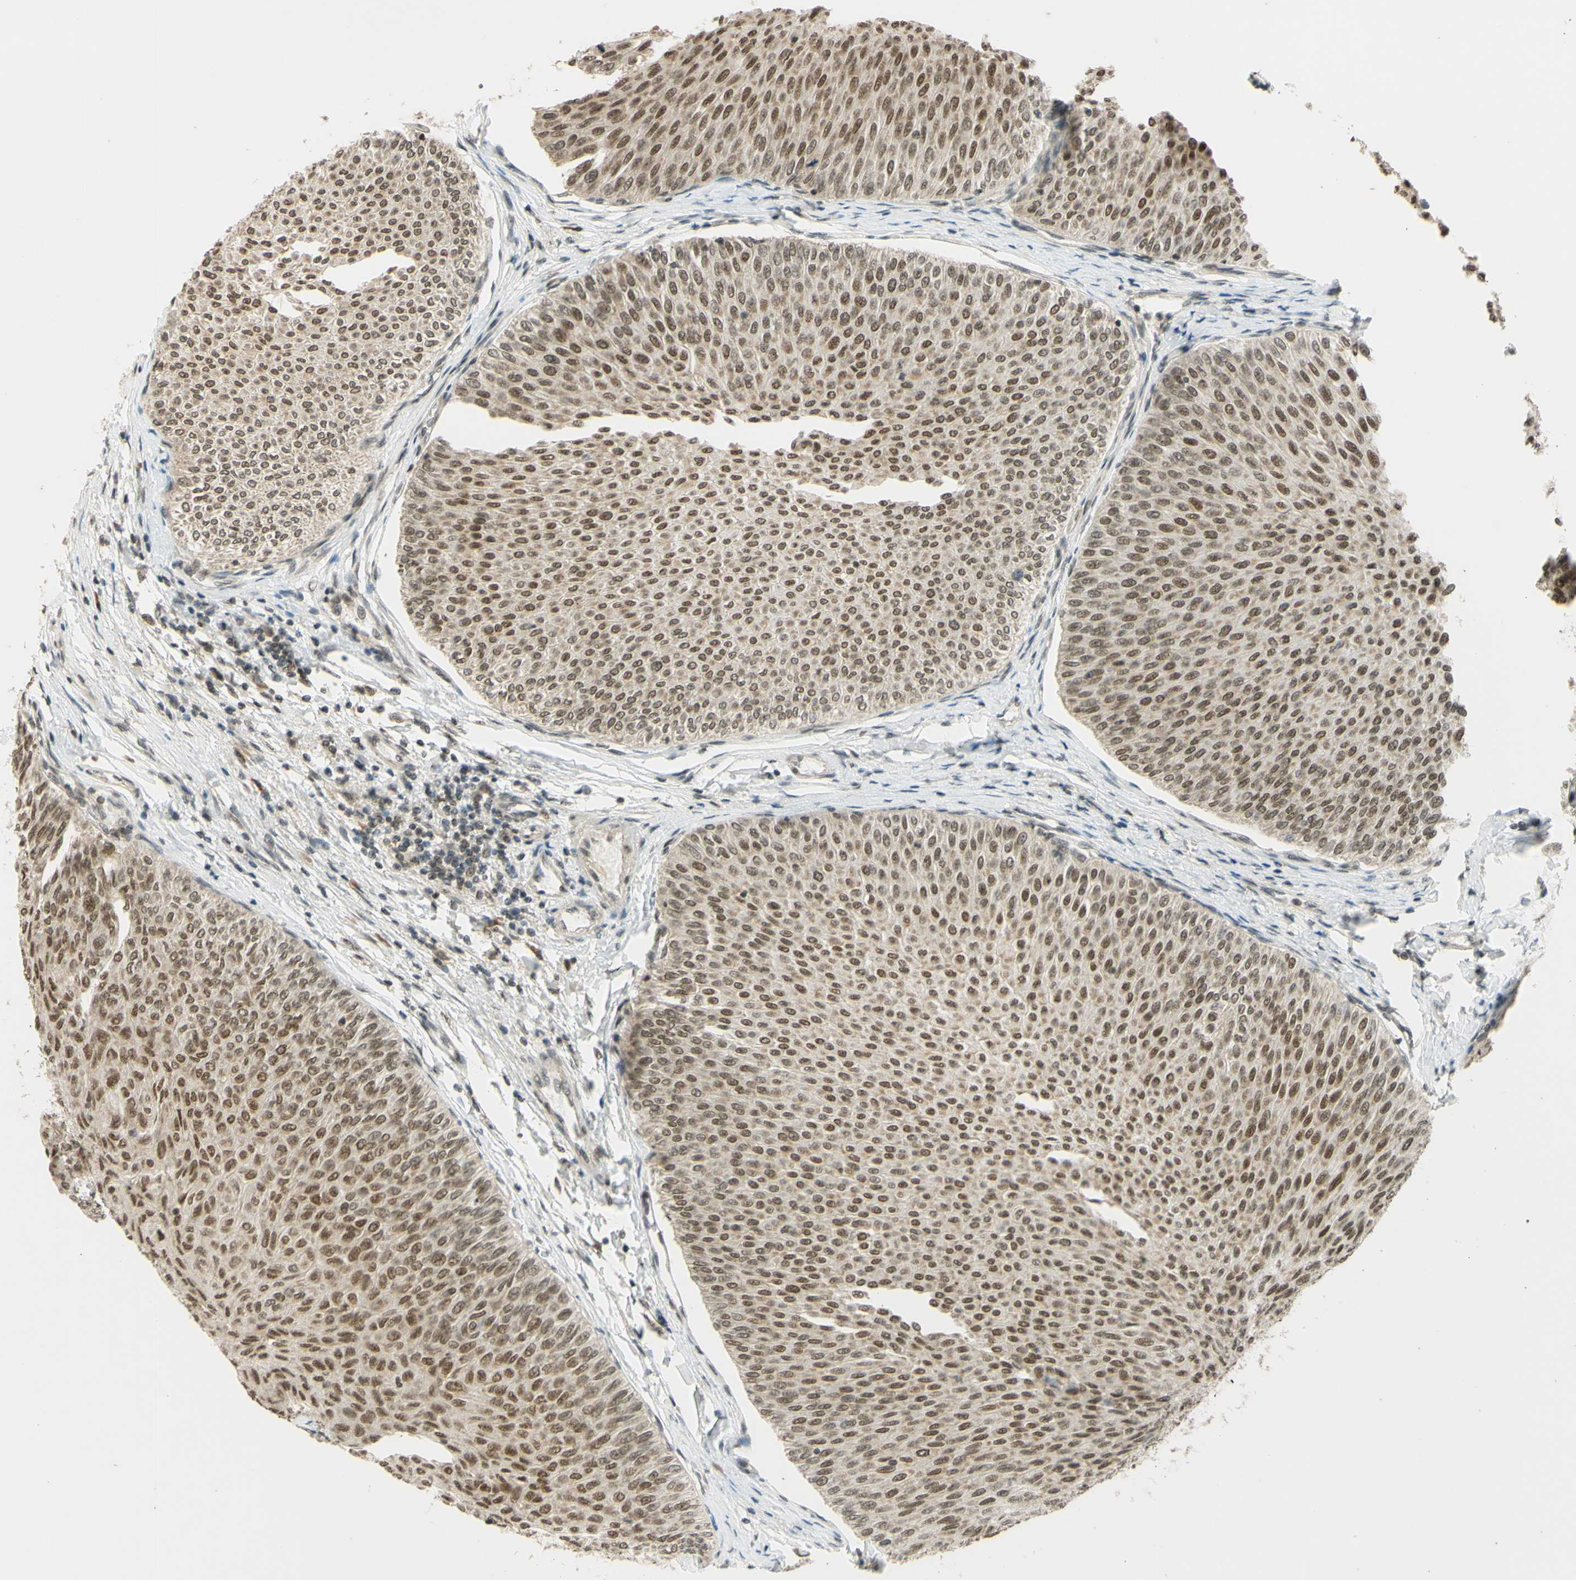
{"staining": {"intensity": "moderate", "quantity": ">75%", "location": "nuclear"}, "tissue": "urothelial cancer", "cell_type": "Tumor cells", "image_type": "cancer", "snomed": [{"axis": "morphology", "description": "Urothelial carcinoma, Low grade"}, {"axis": "topography", "description": "Urinary bladder"}], "caption": "Immunohistochemical staining of human urothelial cancer exhibits moderate nuclear protein staining in about >75% of tumor cells.", "gene": "SMARCB1", "patient": {"sex": "male", "age": 78}}